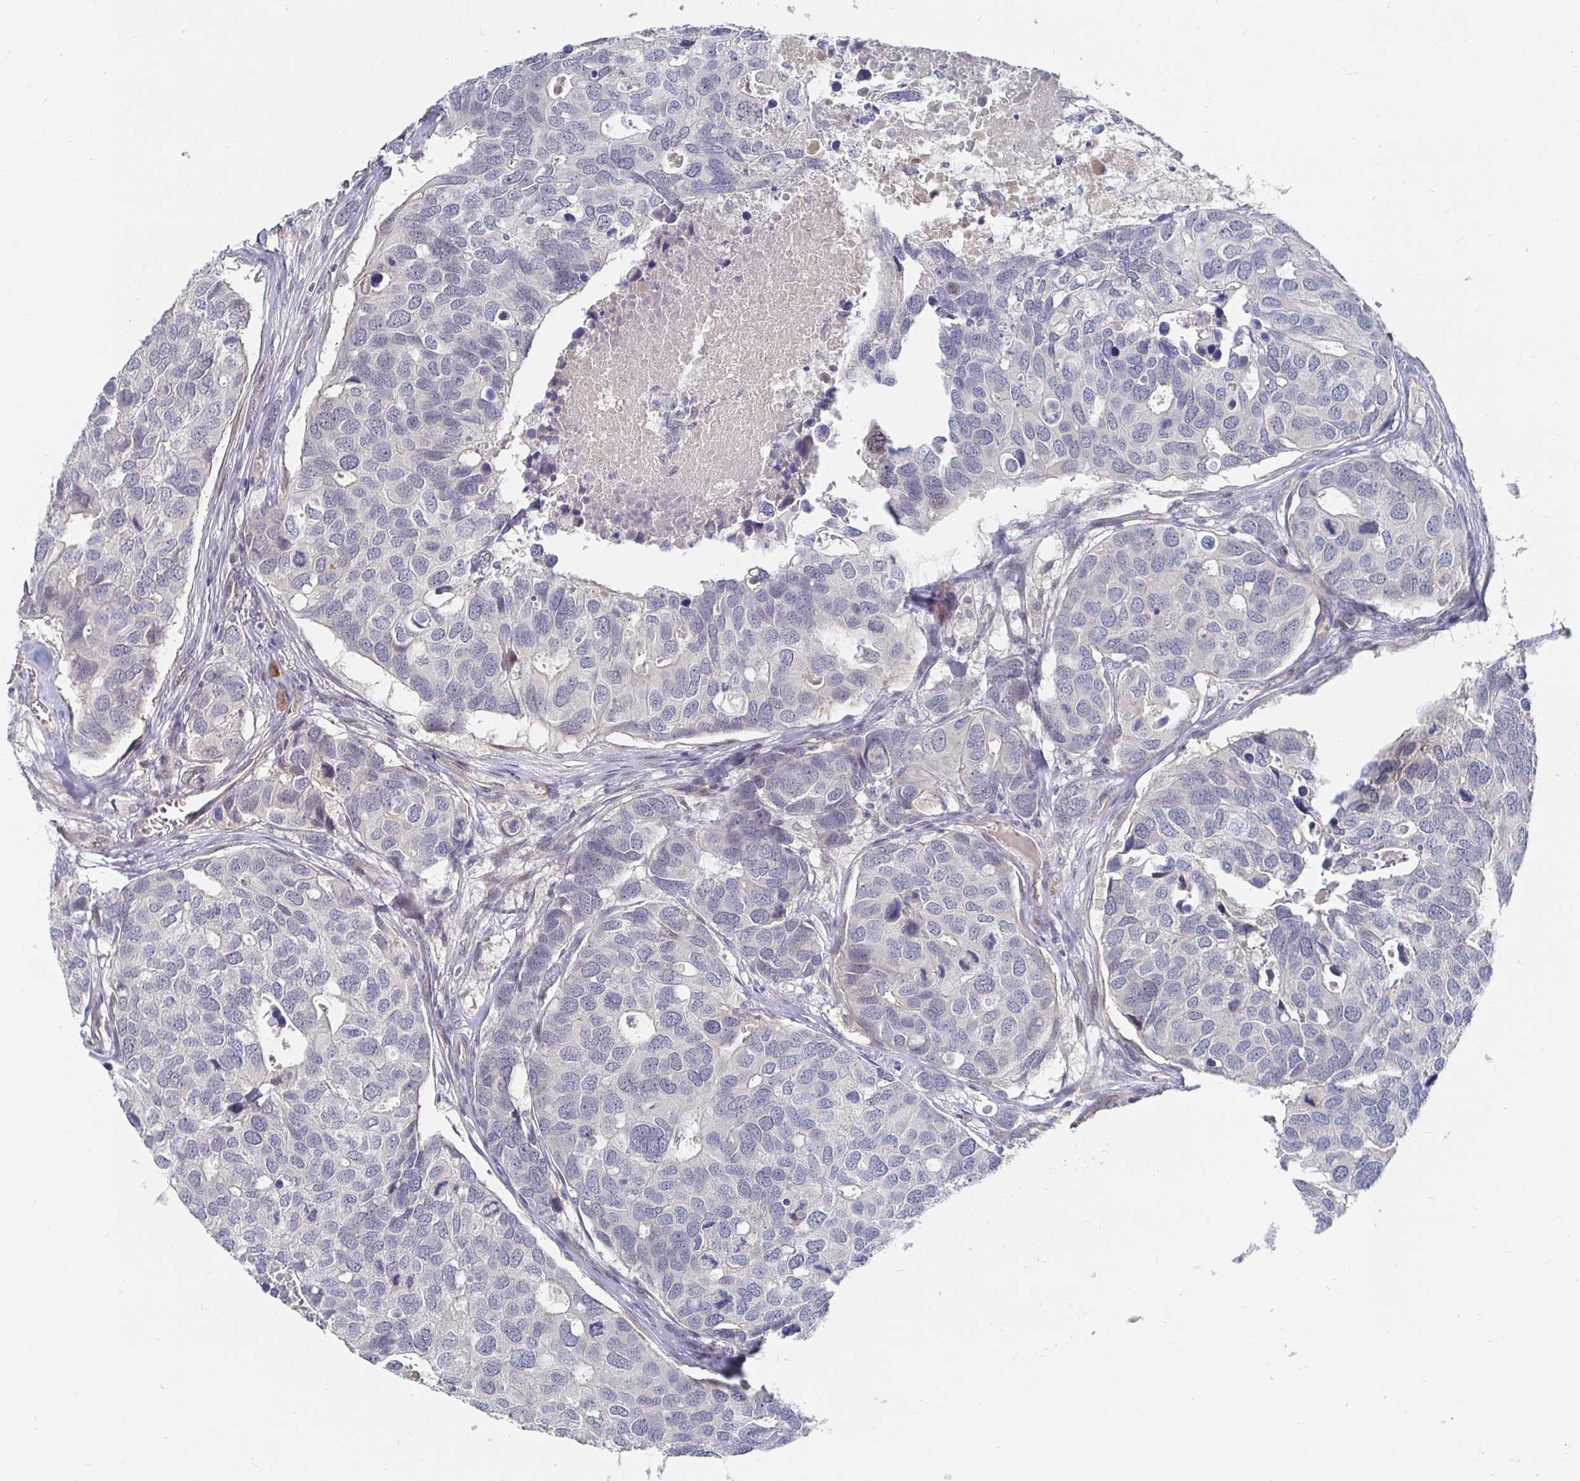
{"staining": {"intensity": "negative", "quantity": "none", "location": "none"}, "tissue": "breast cancer", "cell_type": "Tumor cells", "image_type": "cancer", "snomed": [{"axis": "morphology", "description": "Duct carcinoma"}, {"axis": "topography", "description": "Breast"}], "caption": "Immunohistochemistry of human breast infiltrating ductal carcinoma exhibits no expression in tumor cells.", "gene": "MEIS1", "patient": {"sex": "female", "age": 83}}